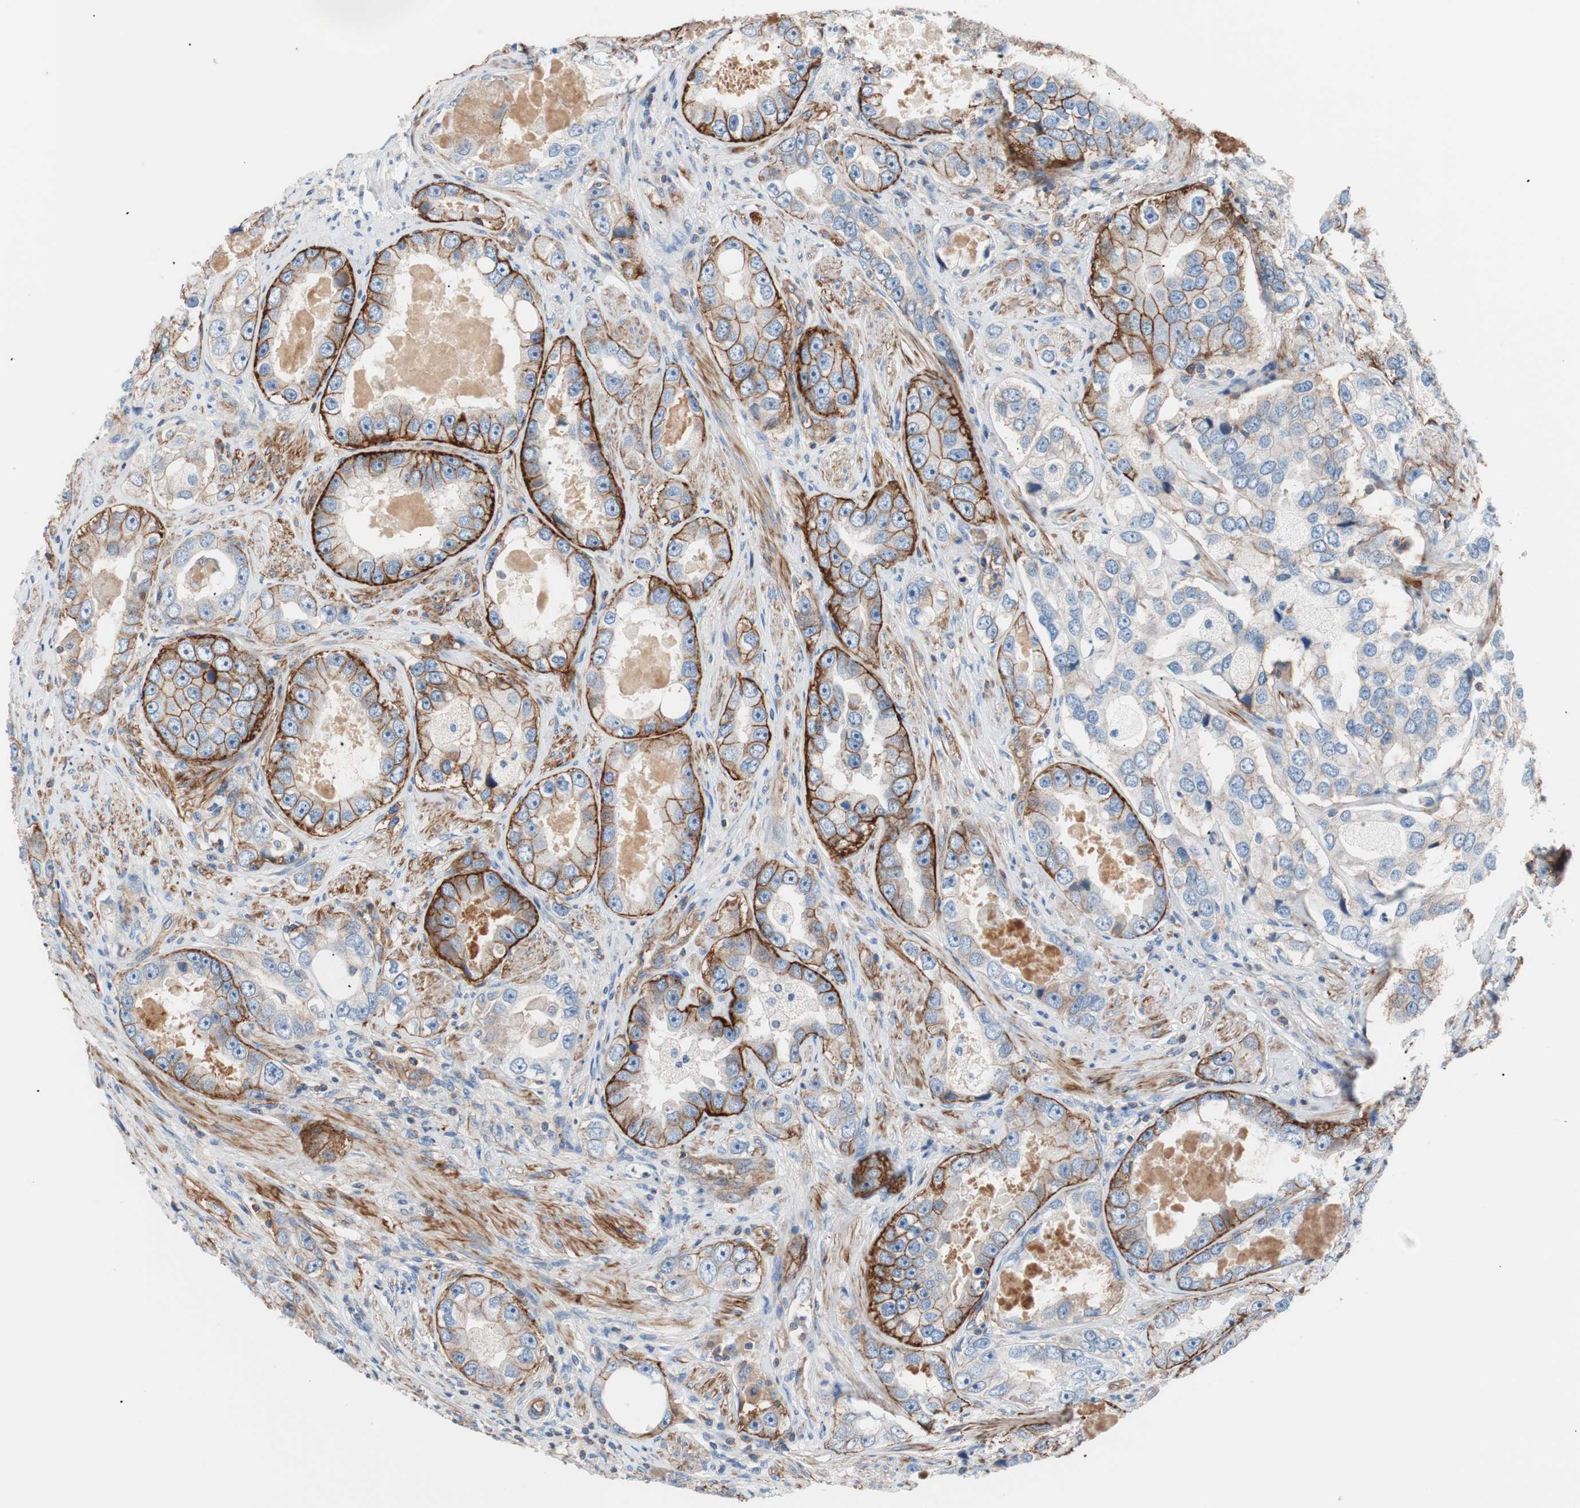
{"staining": {"intensity": "strong", "quantity": "25%-75%", "location": "cytoplasmic/membranous"}, "tissue": "prostate cancer", "cell_type": "Tumor cells", "image_type": "cancer", "snomed": [{"axis": "morphology", "description": "Adenocarcinoma, High grade"}, {"axis": "topography", "description": "Prostate"}], "caption": "Approximately 25%-75% of tumor cells in human high-grade adenocarcinoma (prostate) display strong cytoplasmic/membranous protein positivity as visualized by brown immunohistochemical staining.", "gene": "GPR160", "patient": {"sex": "male", "age": 63}}